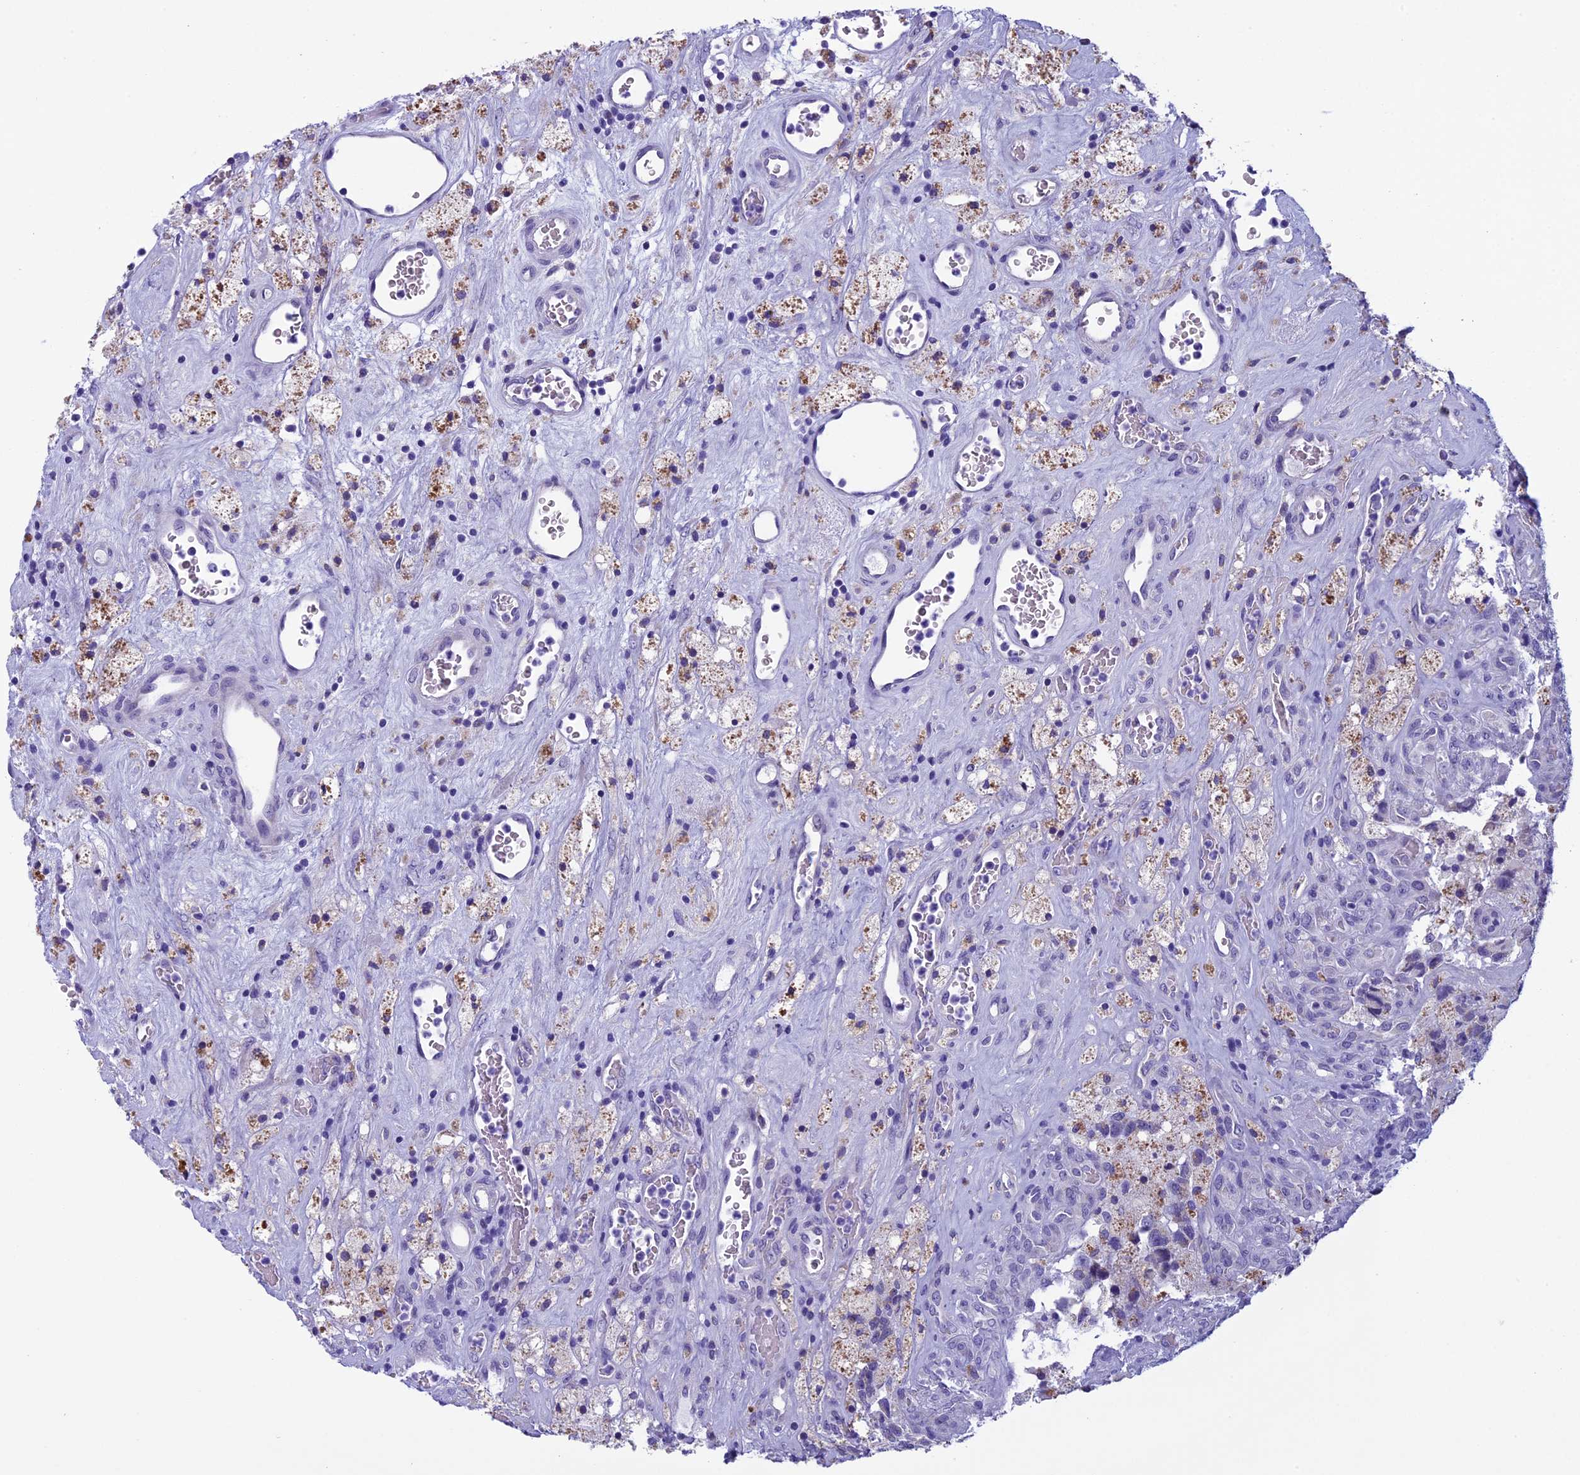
{"staining": {"intensity": "negative", "quantity": "none", "location": "none"}, "tissue": "glioma", "cell_type": "Tumor cells", "image_type": "cancer", "snomed": [{"axis": "morphology", "description": "Glioma, malignant, High grade"}, {"axis": "topography", "description": "Brain"}], "caption": "Malignant glioma (high-grade) was stained to show a protein in brown. There is no significant staining in tumor cells.", "gene": "ZNF317", "patient": {"sex": "male", "age": 76}}